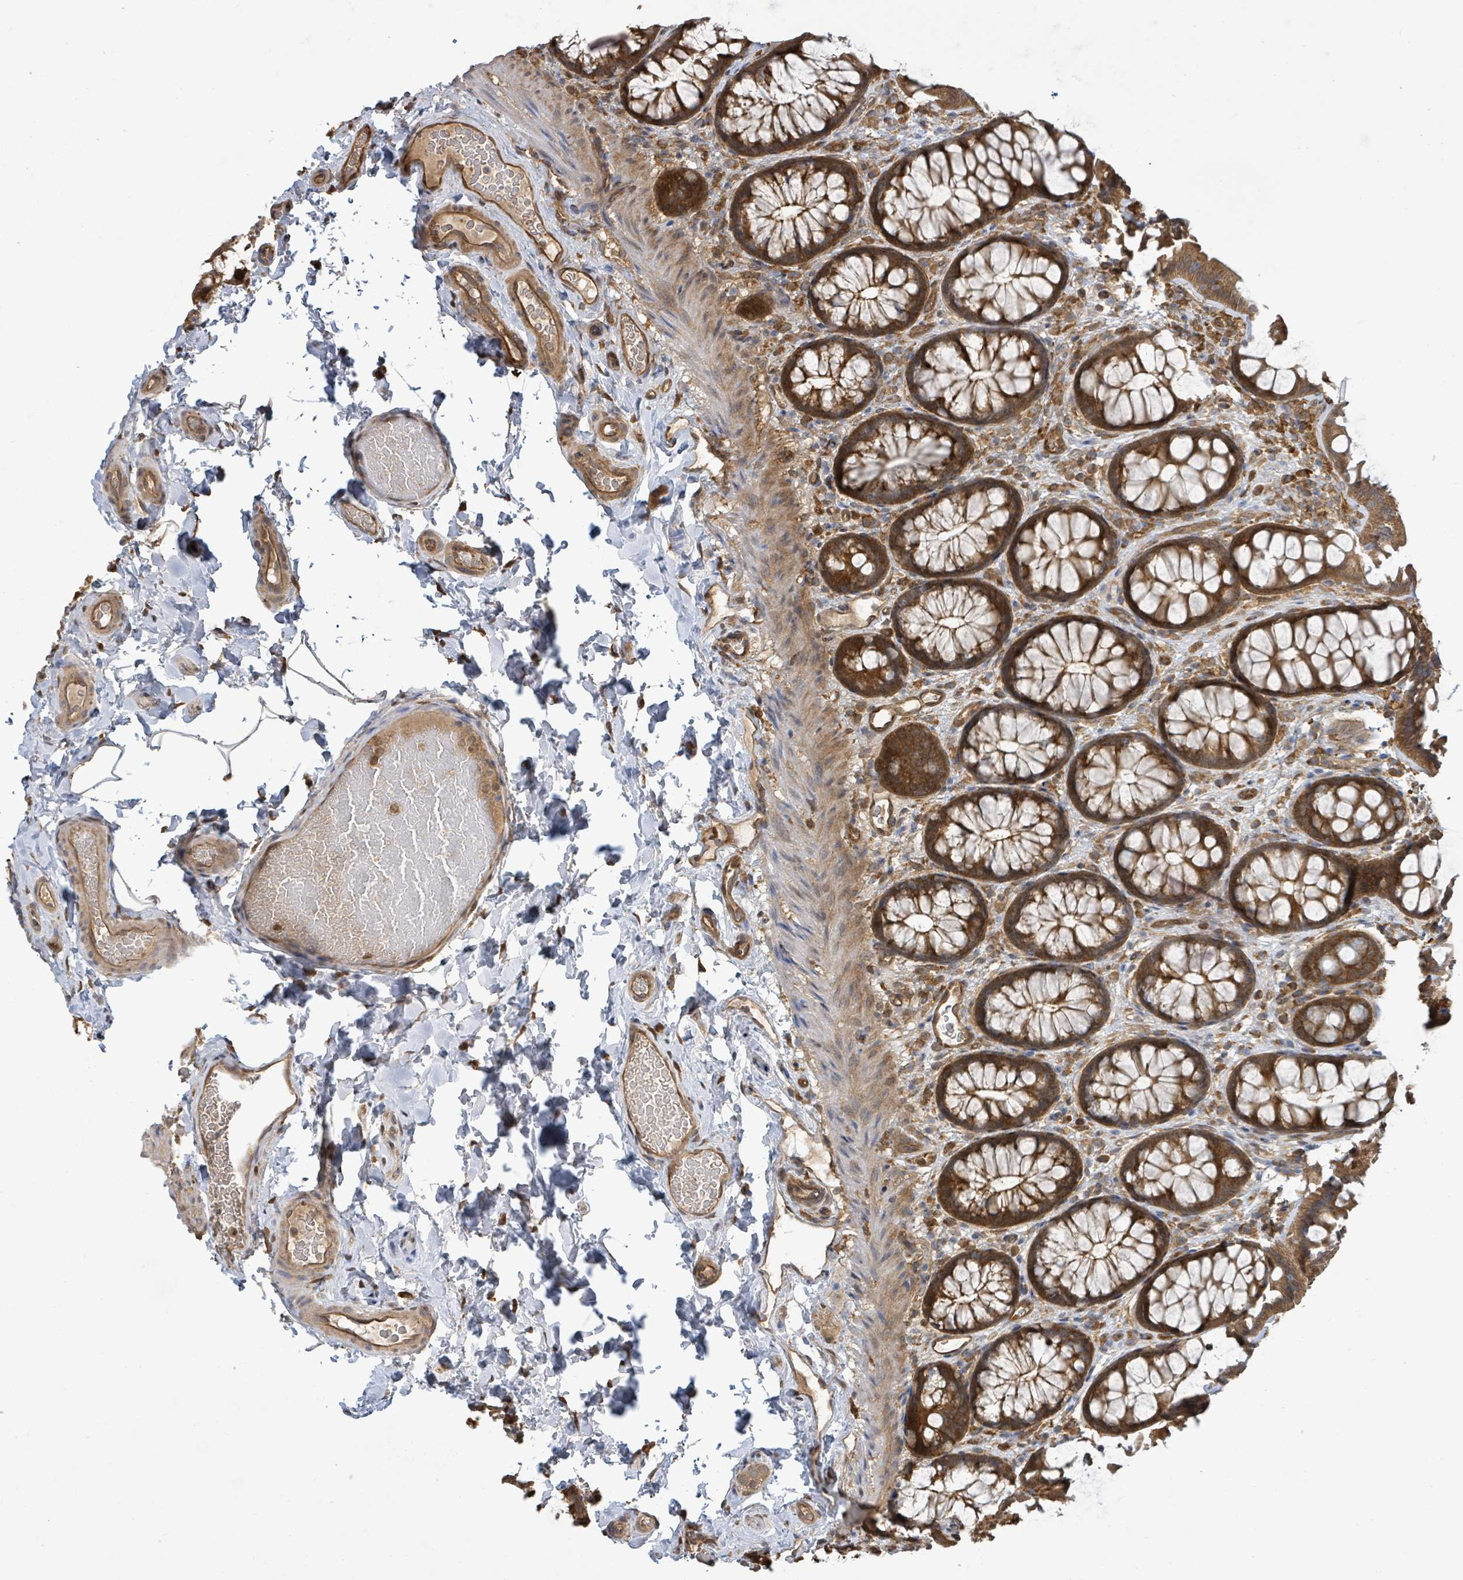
{"staining": {"intensity": "moderate", "quantity": ">75%", "location": "cytoplasmic/membranous"}, "tissue": "colon", "cell_type": "Endothelial cells", "image_type": "normal", "snomed": [{"axis": "morphology", "description": "Normal tissue, NOS"}, {"axis": "topography", "description": "Colon"}], "caption": "Immunohistochemistry (IHC) photomicrograph of normal colon stained for a protein (brown), which shows medium levels of moderate cytoplasmic/membranous expression in approximately >75% of endothelial cells.", "gene": "ARPIN", "patient": {"sex": "male", "age": 46}}